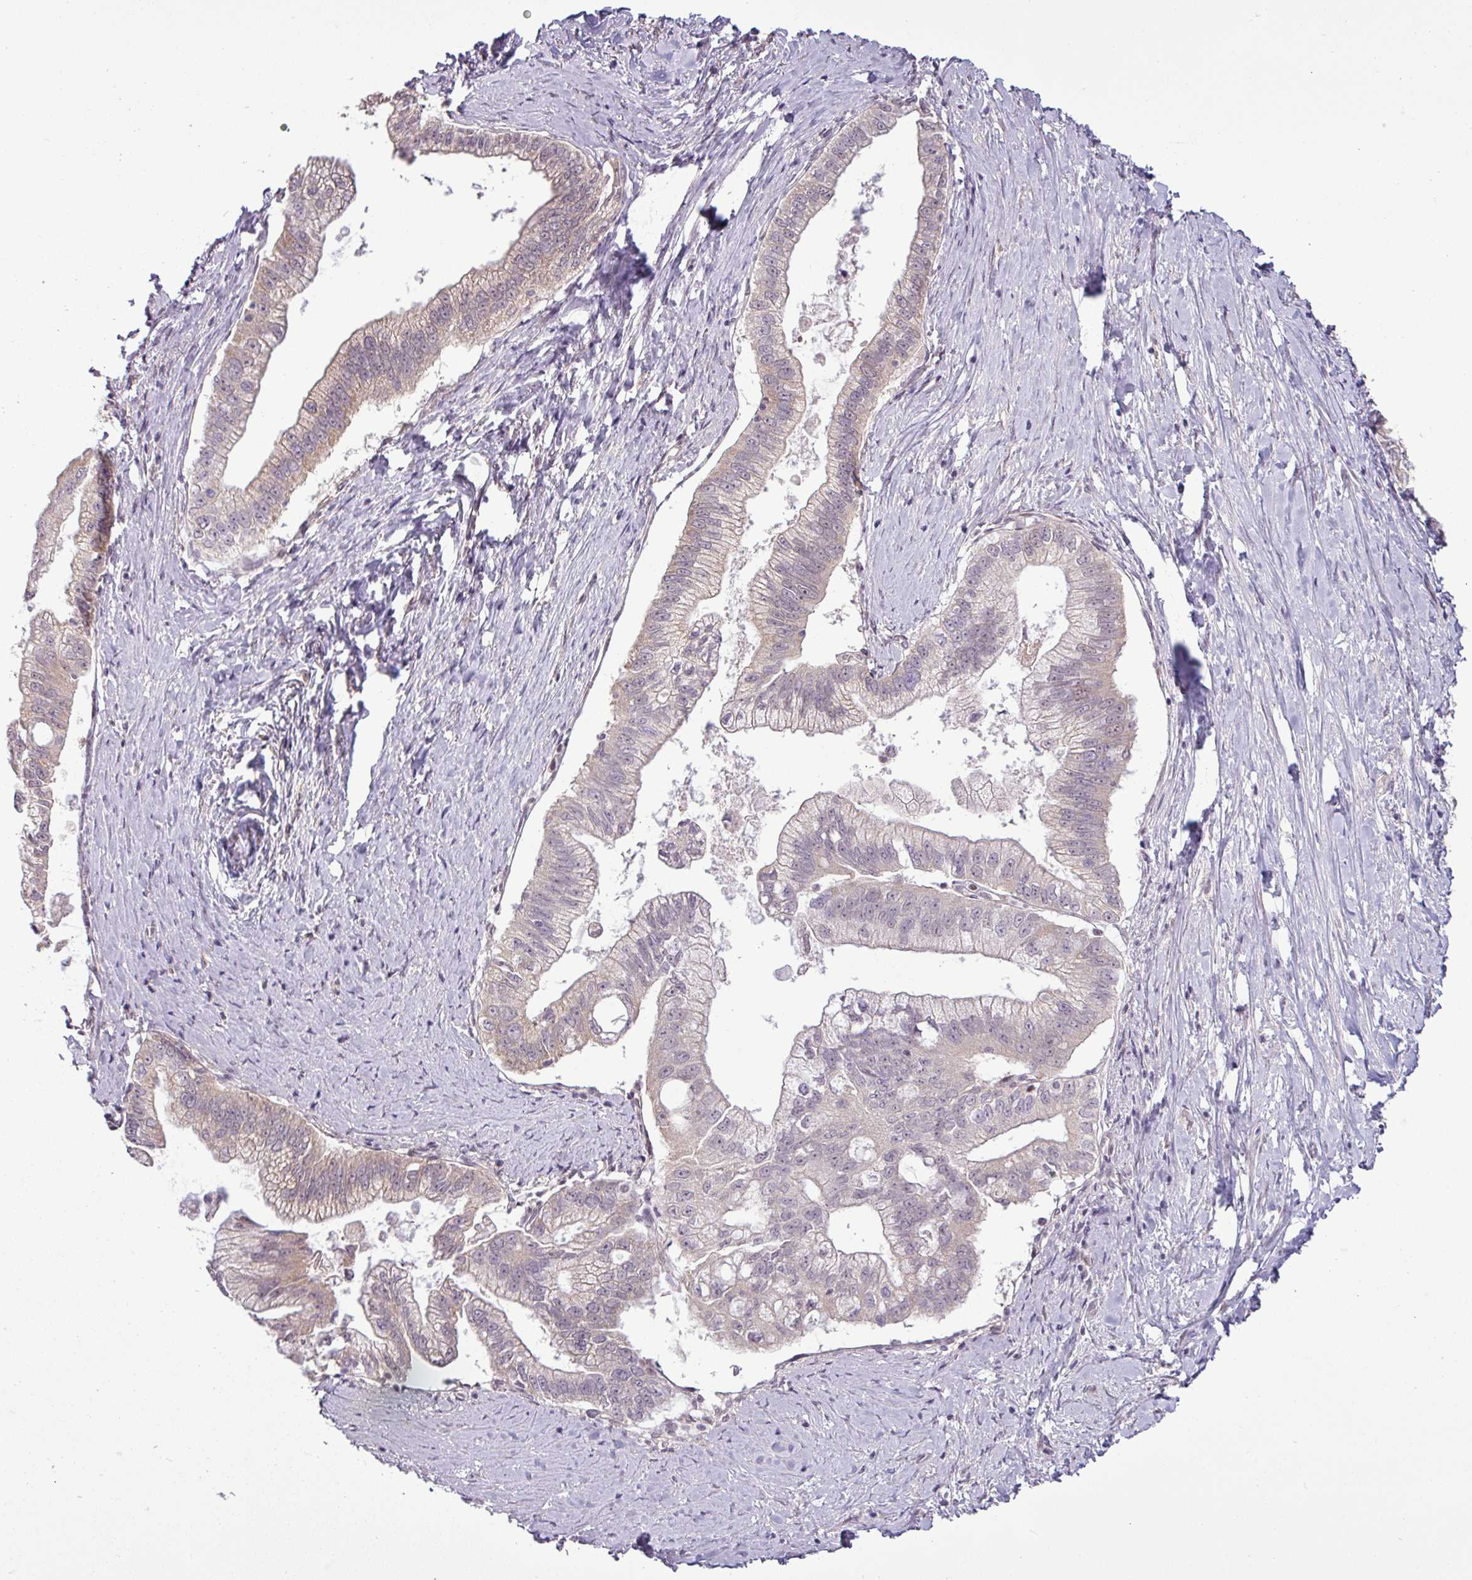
{"staining": {"intensity": "negative", "quantity": "none", "location": "none"}, "tissue": "pancreatic cancer", "cell_type": "Tumor cells", "image_type": "cancer", "snomed": [{"axis": "morphology", "description": "Adenocarcinoma, NOS"}, {"axis": "topography", "description": "Pancreas"}], "caption": "DAB immunohistochemical staining of human pancreatic adenocarcinoma demonstrates no significant expression in tumor cells.", "gene": "GPT2", "patient": {"sex": "male", "age": 70}}